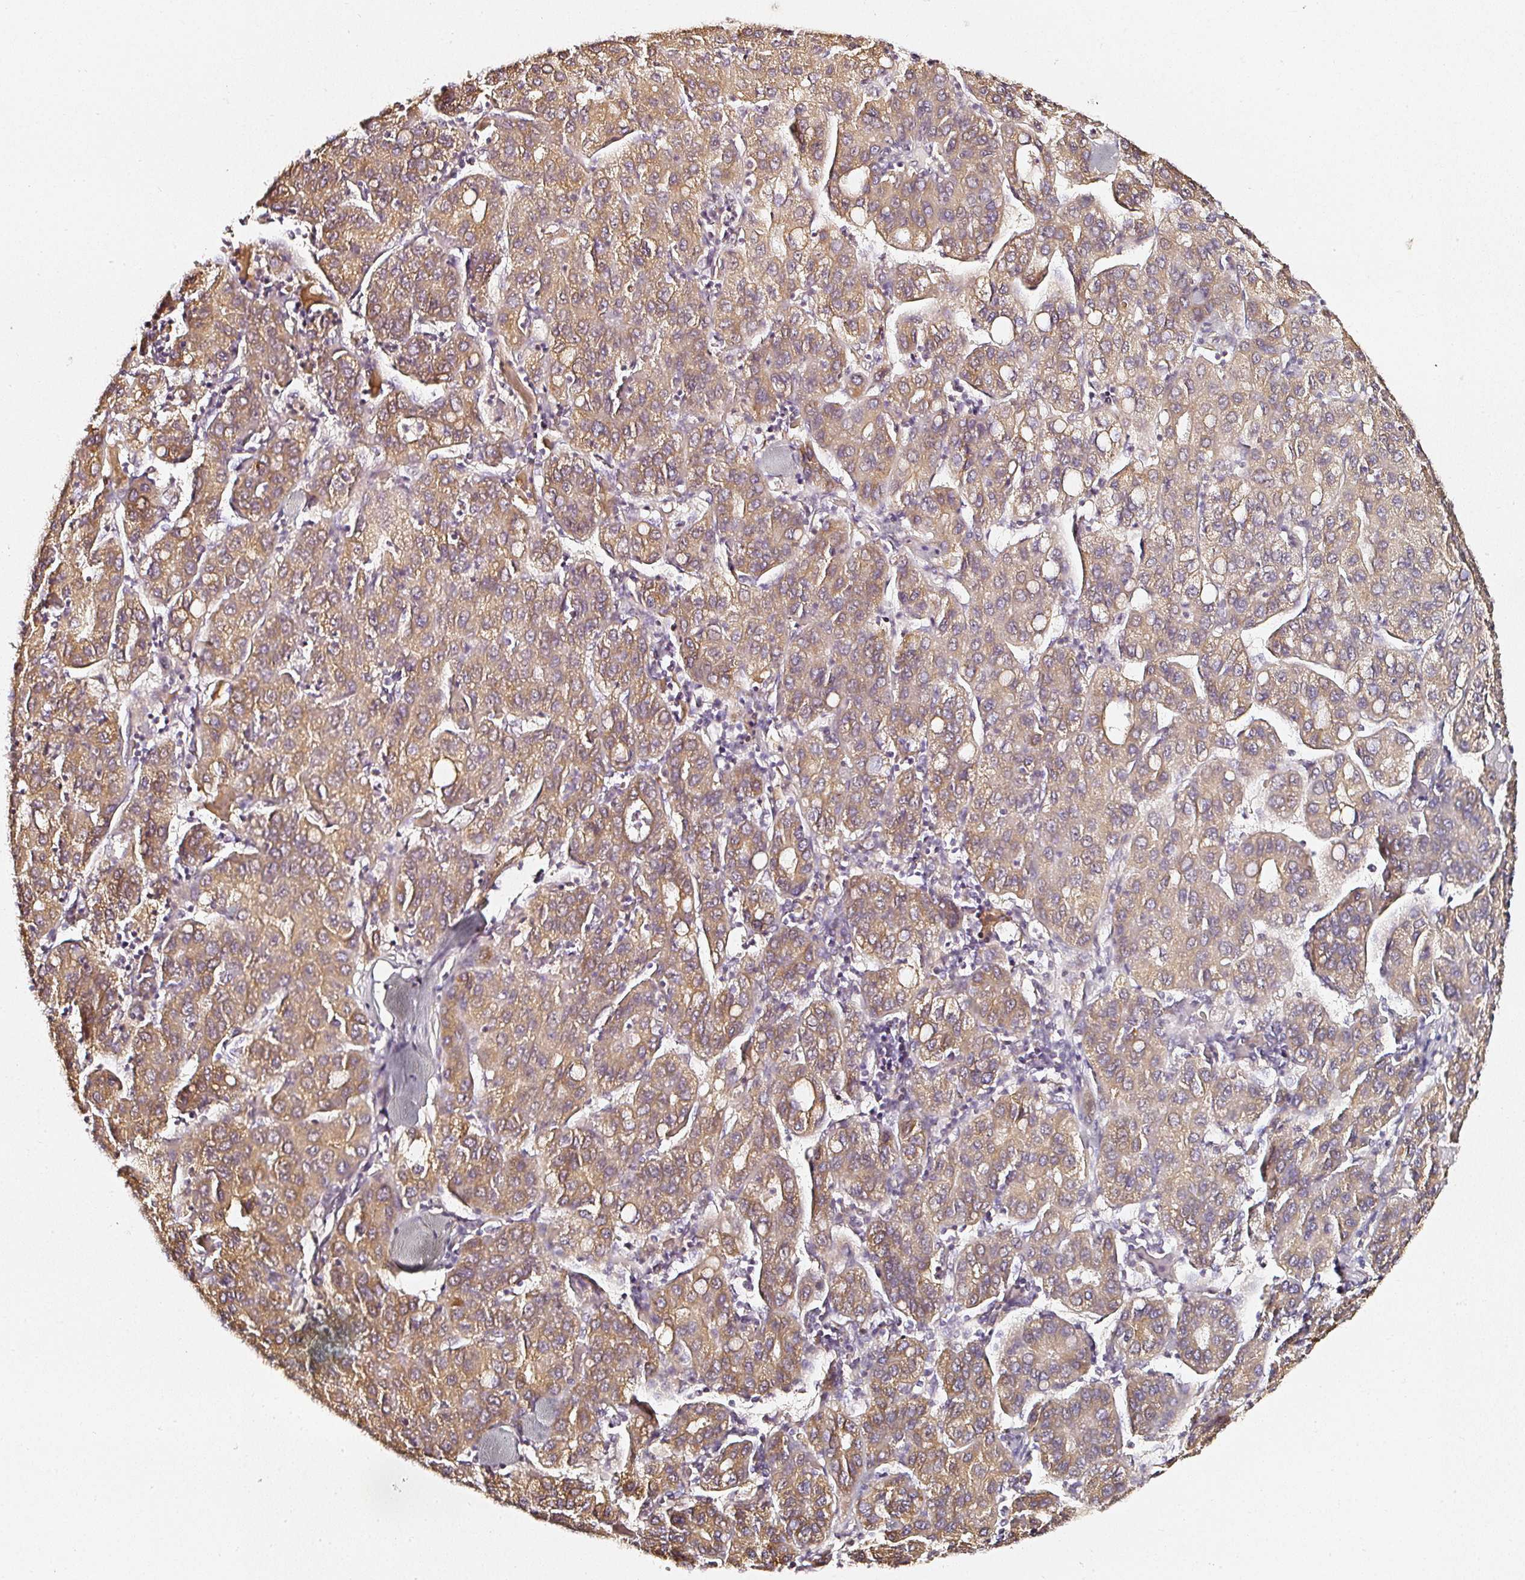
{"staining": {"intensity": "moderate", "quantity": ">75%", "location": "cytoplasmic/membranous"}, "tissue": "liver cancer", "cell_type": "Tumor cells", "image_type": "cancer", "snomed": [{"axis": "morphology", "description": "Carcinoma, Hepatocellular, NOS"}, {"axis": "topography", "description": "Liver"}], "caption": "IHC micrograph of neoplastic tissue: liver cancer (hepatocellular carcinoma) stained using immunohistochemistry demonstrates medium levels of moderate protein expression localized specifically in the cytoplasmic/membranous of tumor cells, appearing as a cytoplasmic/membranous brown color.", "gene": "NTRK1", "patient": {"sex": "male", "age": 65}}